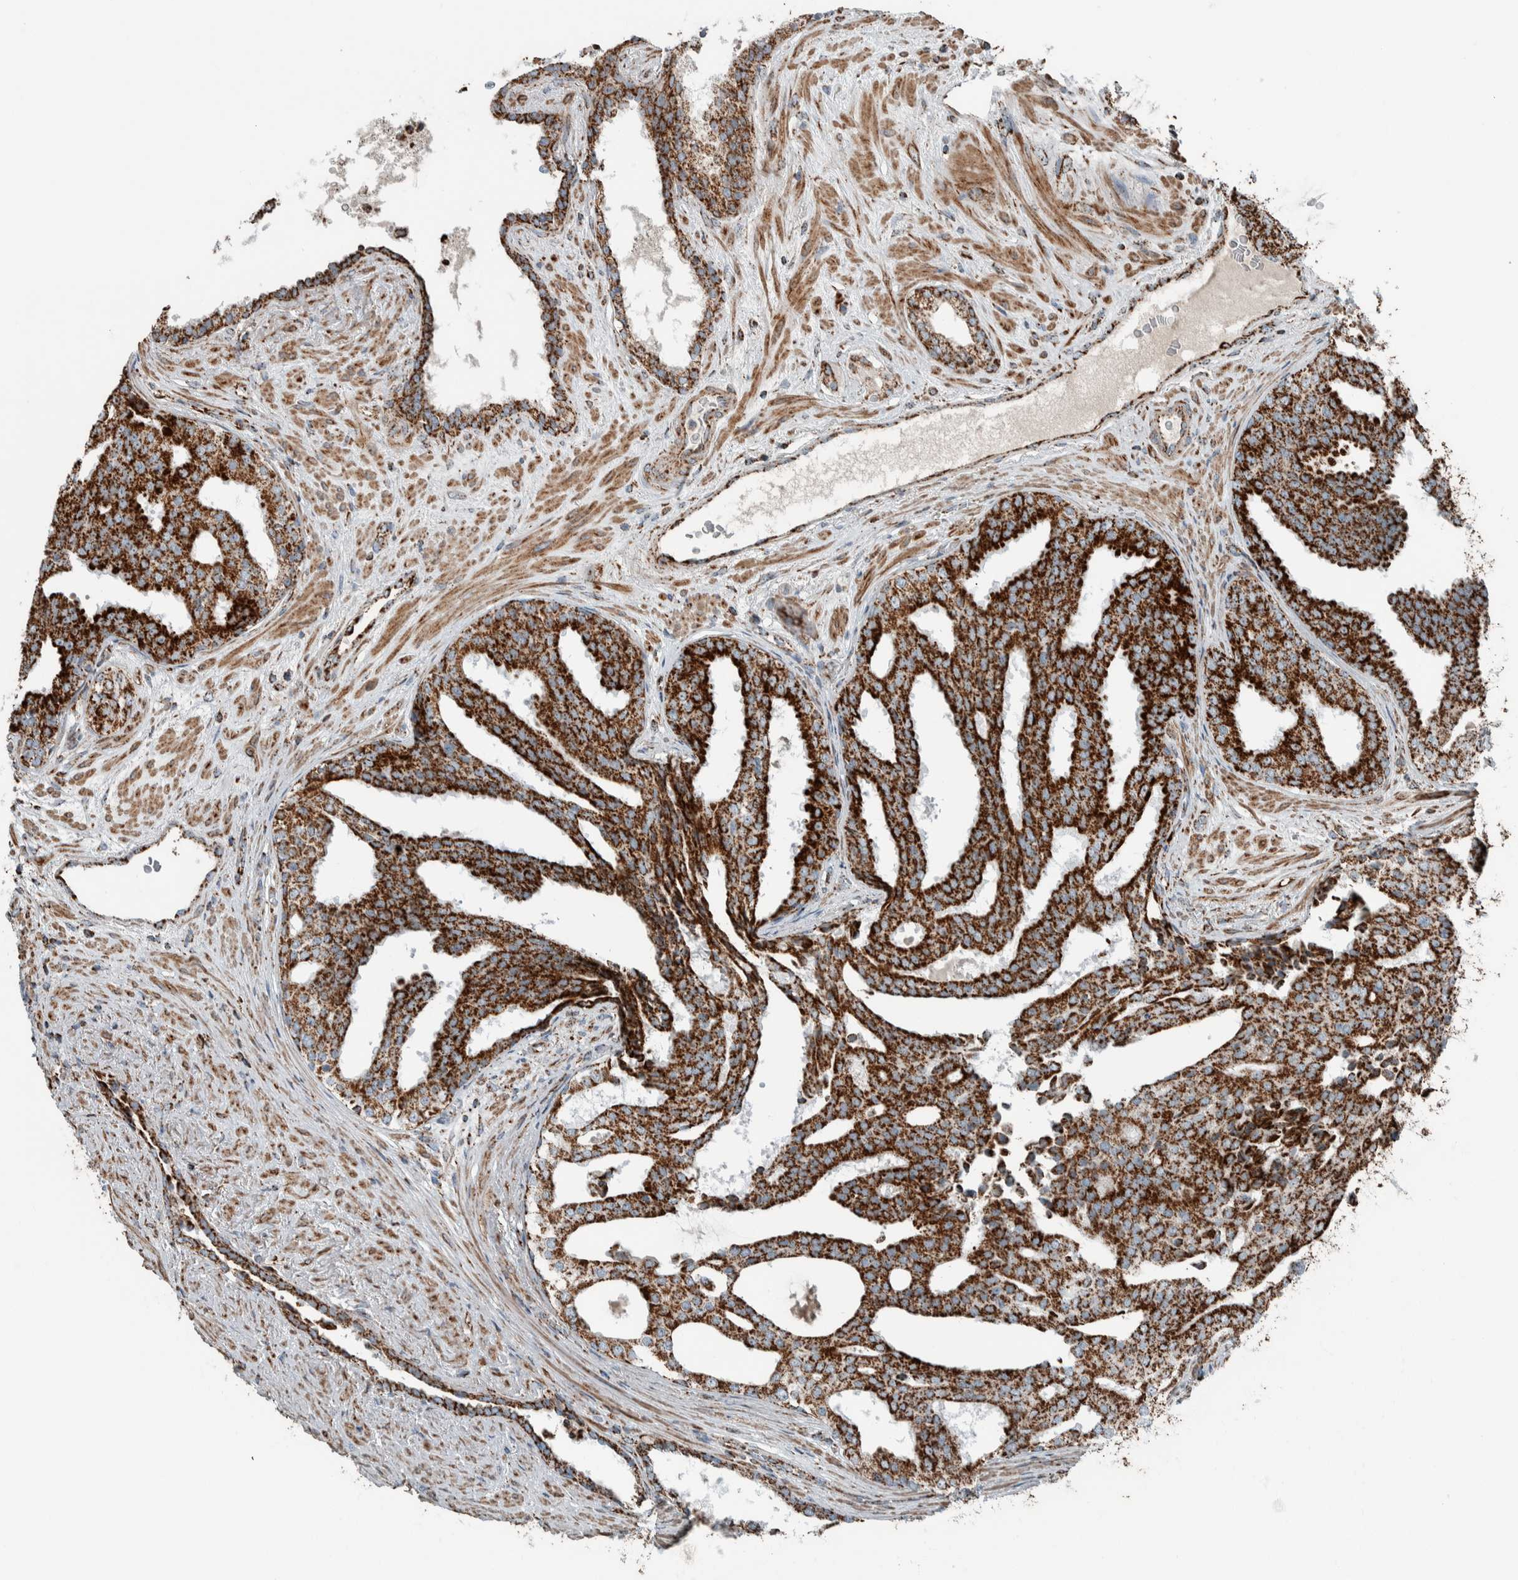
{"staining": {"intensity": "strong", "quantity": ">75%", "location": "cytoplasmic/membranous"}, "tissue": "prostate cancer", "cell_type": "Tumor cells", "image_type": "cancer", "snomed": [{"axis": "morphology", "description": "Adenocarcinoma, High grade"}, {"axis": "topography", "description": "Prostate"}], "caption": "An image of prostate cancer (adenocarcinoma (high-grade)) stained for a protein exhibits strong cytoplasmic/membranous brown staining in tumor cells.", "gene": "CNTROB", "patient": {"sex": "male", "age": 71}}